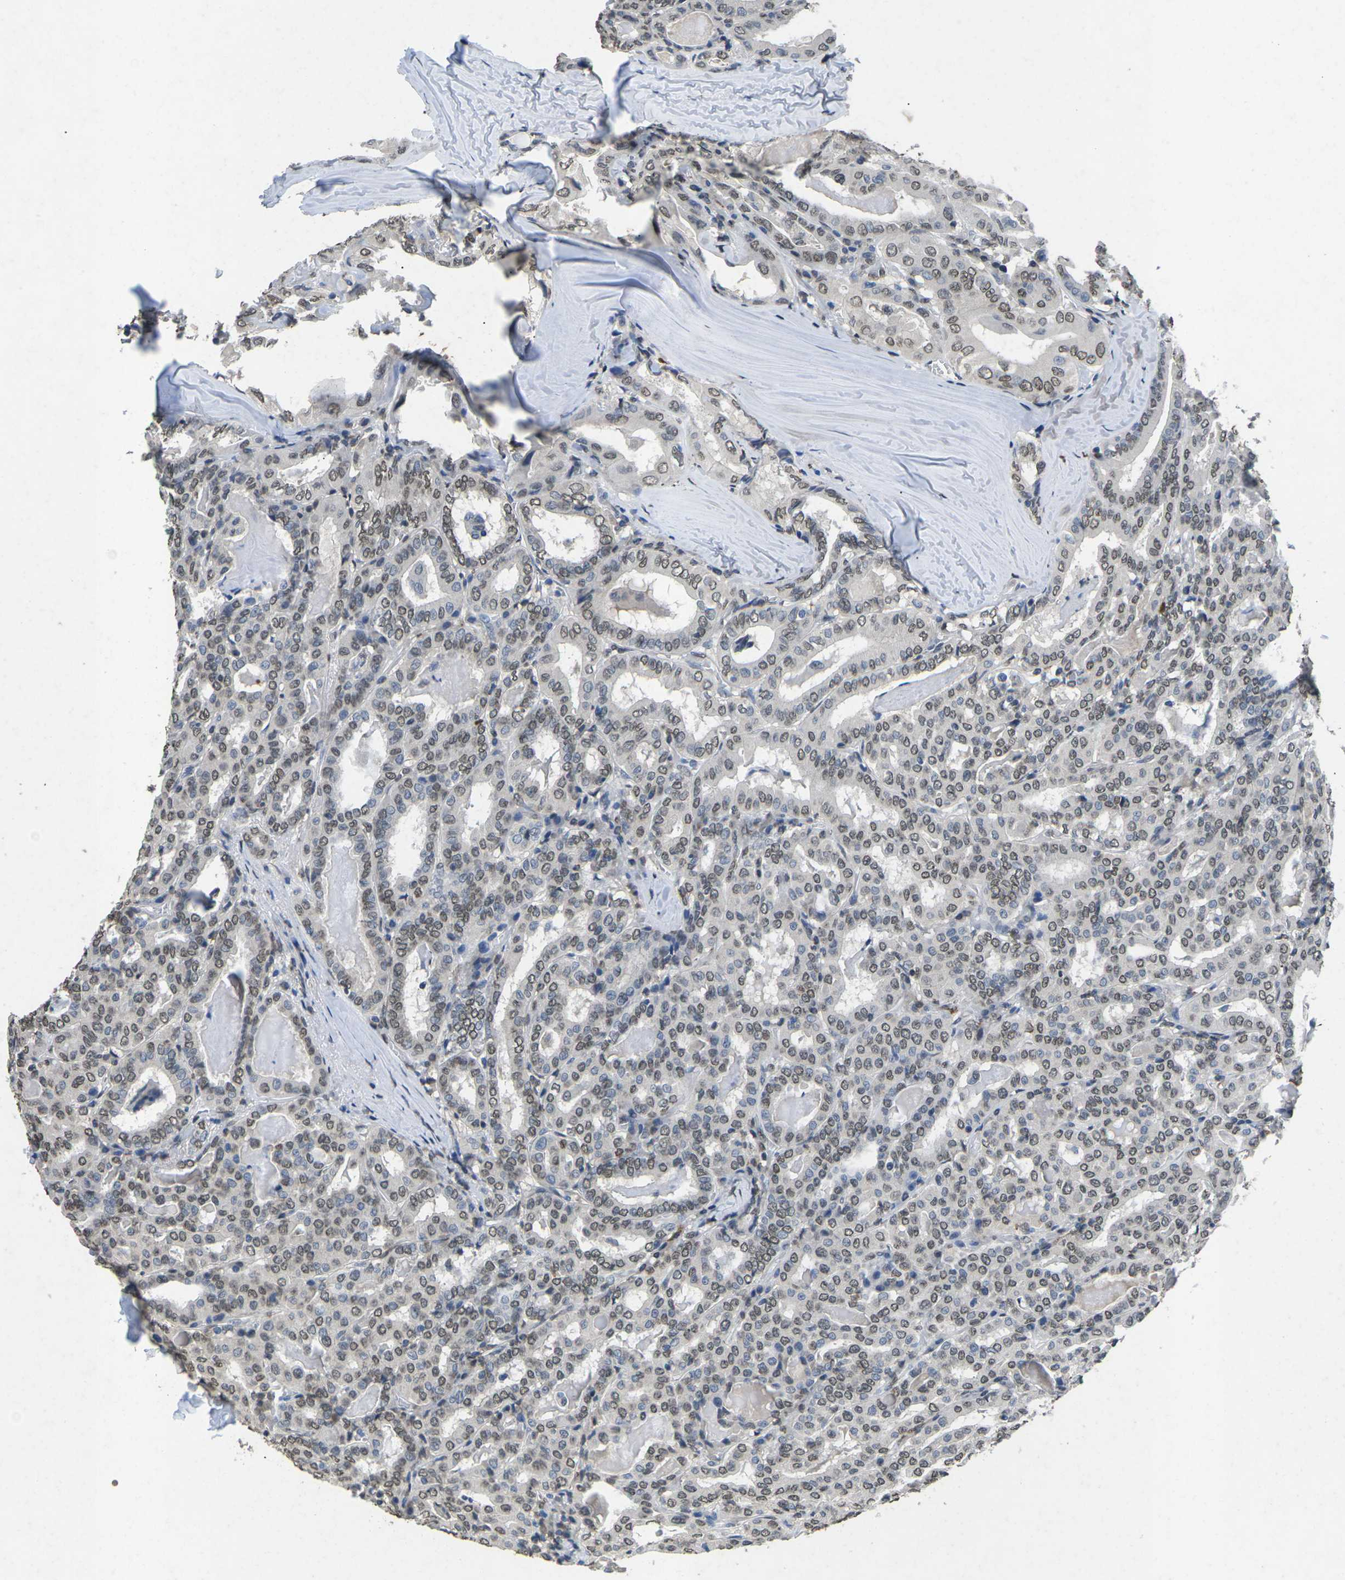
{"staining": {"intensity": "weak", "quantity": "25%-75%", "location": "nuclear"}, "tissue": "thyroid cancer", "cell_type": "Tumor cells", "image_type": "cancer", "snomed": [{"axis": "morphology", "description": "Papillary adenocarcinoma, NOS"}, {"axis": "topography", "description": "Thyroid gland"}], "caption": "Immunohistochemistry photomicrograph of neoplastic tissue: papillary adenocarcinoma (thyroid) stained using immunohistochemistry displays low levels of weak protein expression localized specifically in the nuclear of tumor cells, appearing as a nuclear brown color.", "gene": "SCNN1B", "patient": {"sex": "female", "age": 42}}